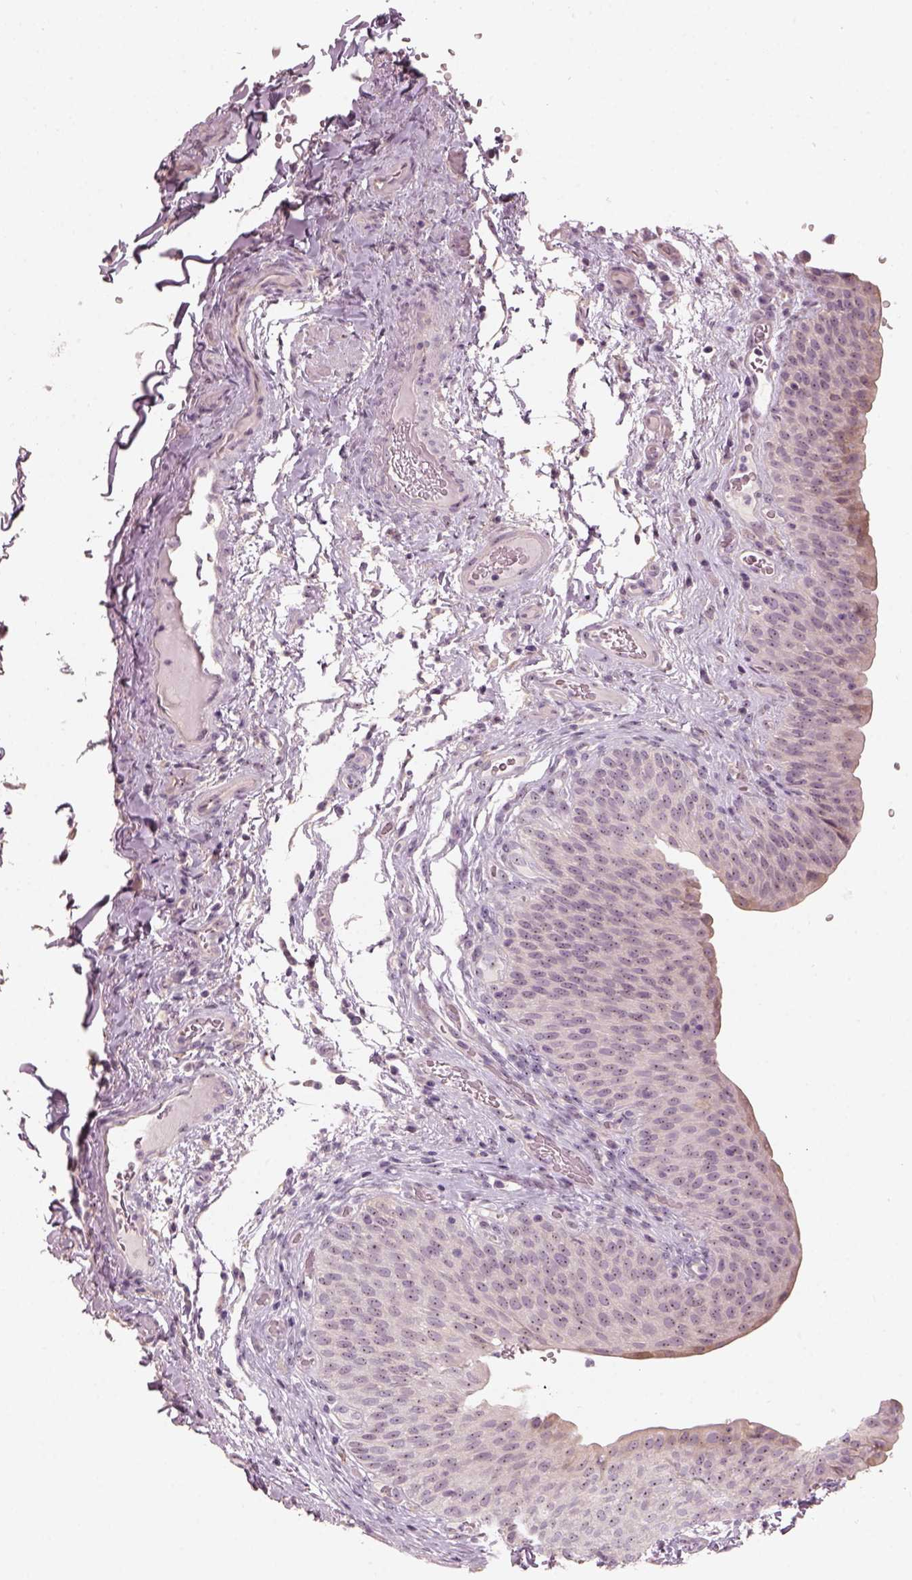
{"staining": {"intensity": "weak", "quantity": ">75%", "location": "cytoplasmic/membranous,nuclear"}, "tissue": "urinary bladder", "cell_type": "Urothelial cells", "image_type": "normal", "snomed": [{"axis": "morphology", "description": "Normal tissue, NOS"}, {"axis": "topography", "description": "Urinary bladder"}], "caption": "Weak cytoplasmic/membranous,nuclear positivity is present in approximately >75% of urothelial cells in benign urinary bladder.", "gene": "CDS1", "patient": {"sex": "male", "age": 66}}